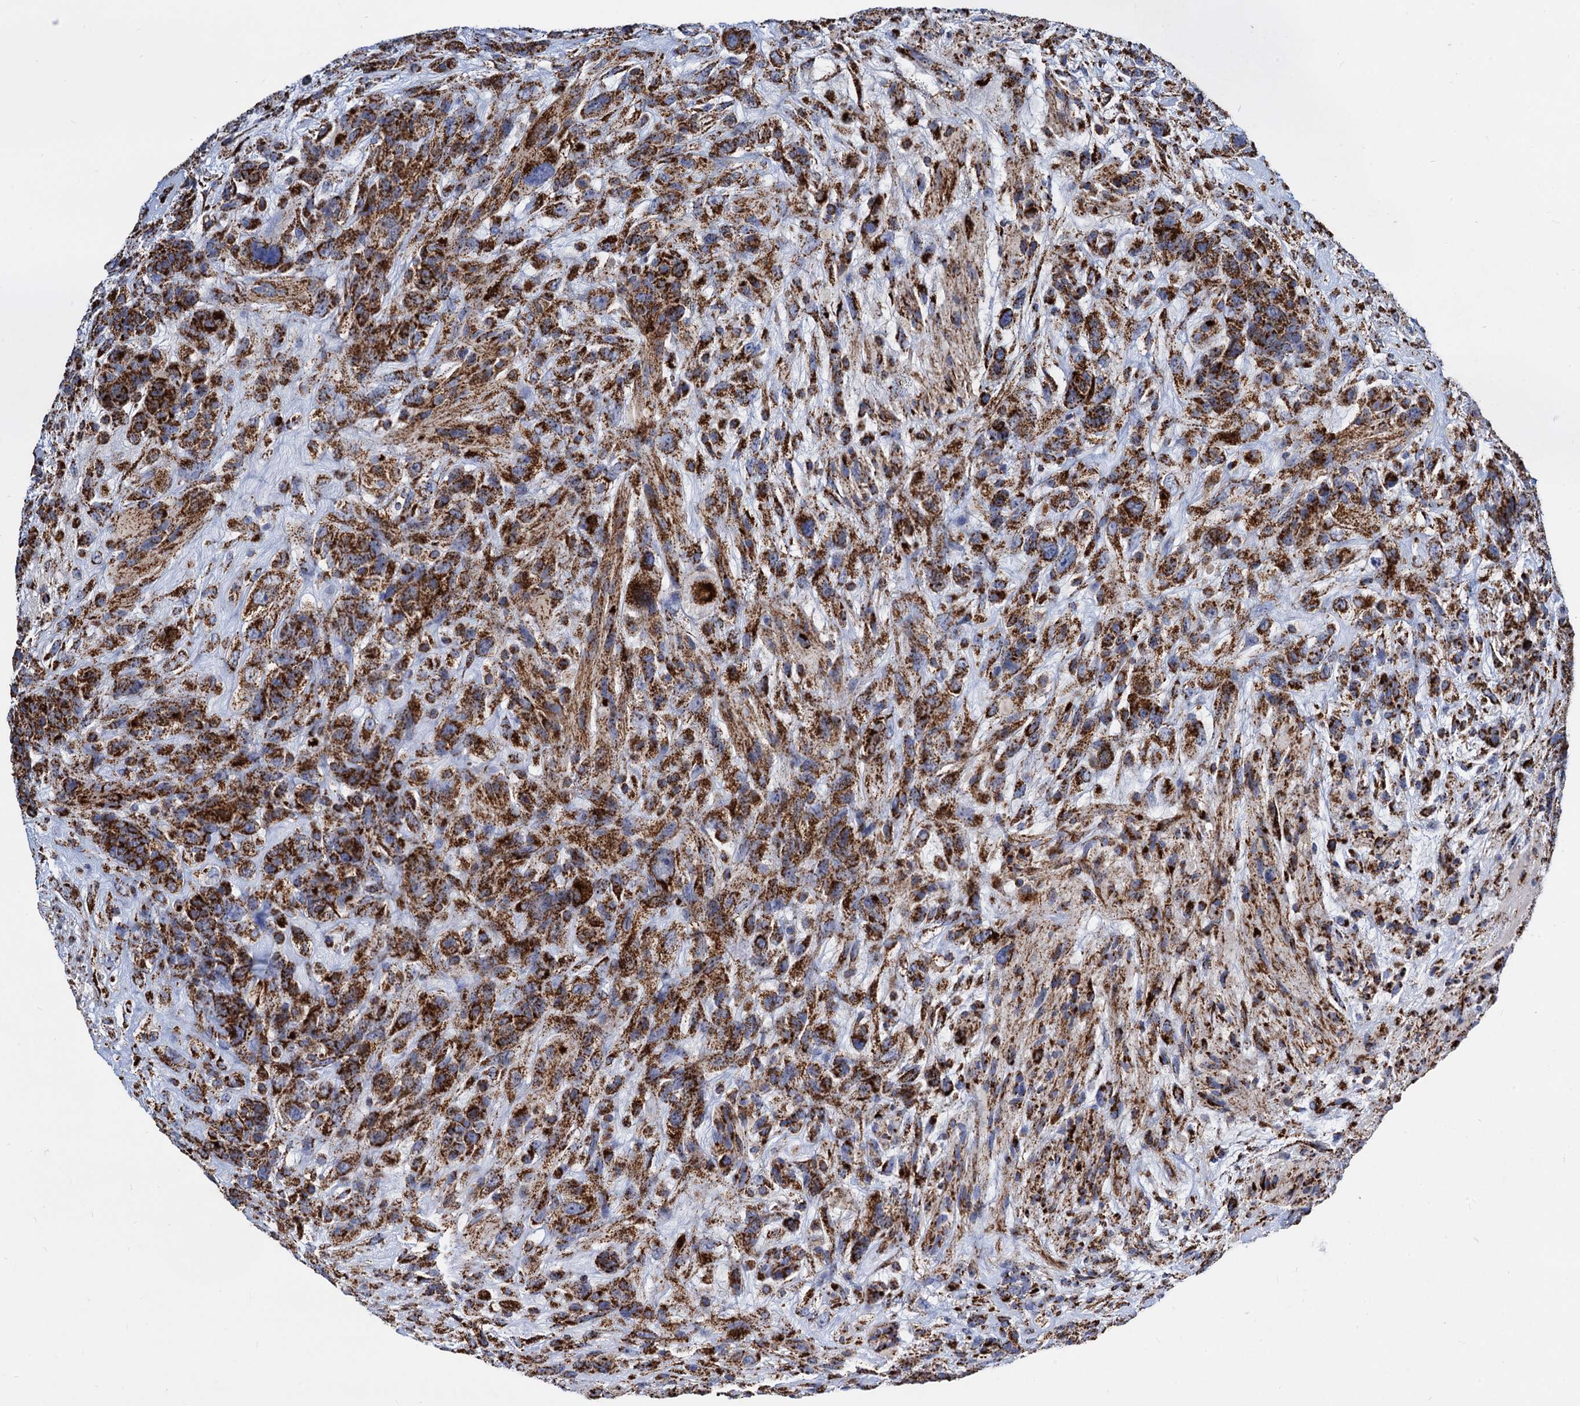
{"staining": {"intensity": "strong", "quantity": ">75%", "location": "cytoplasmic/membranous"}, "tissue": "glioma", "cell_type": "Tumor cells", "image_type": "cancer", "snomed": [{"axis": "morphology", "description": "Glioma, malignant, High grade"}, {"axis": "topography", "description": "Brain"}], "caption": "Strong cytoplasmic/membranous positivity for a protein is identified in approximately >75% of tumor cells of glioma using IHC.", "gene": "TIMM10", "patient": {"sex": "male", "age": 61}}